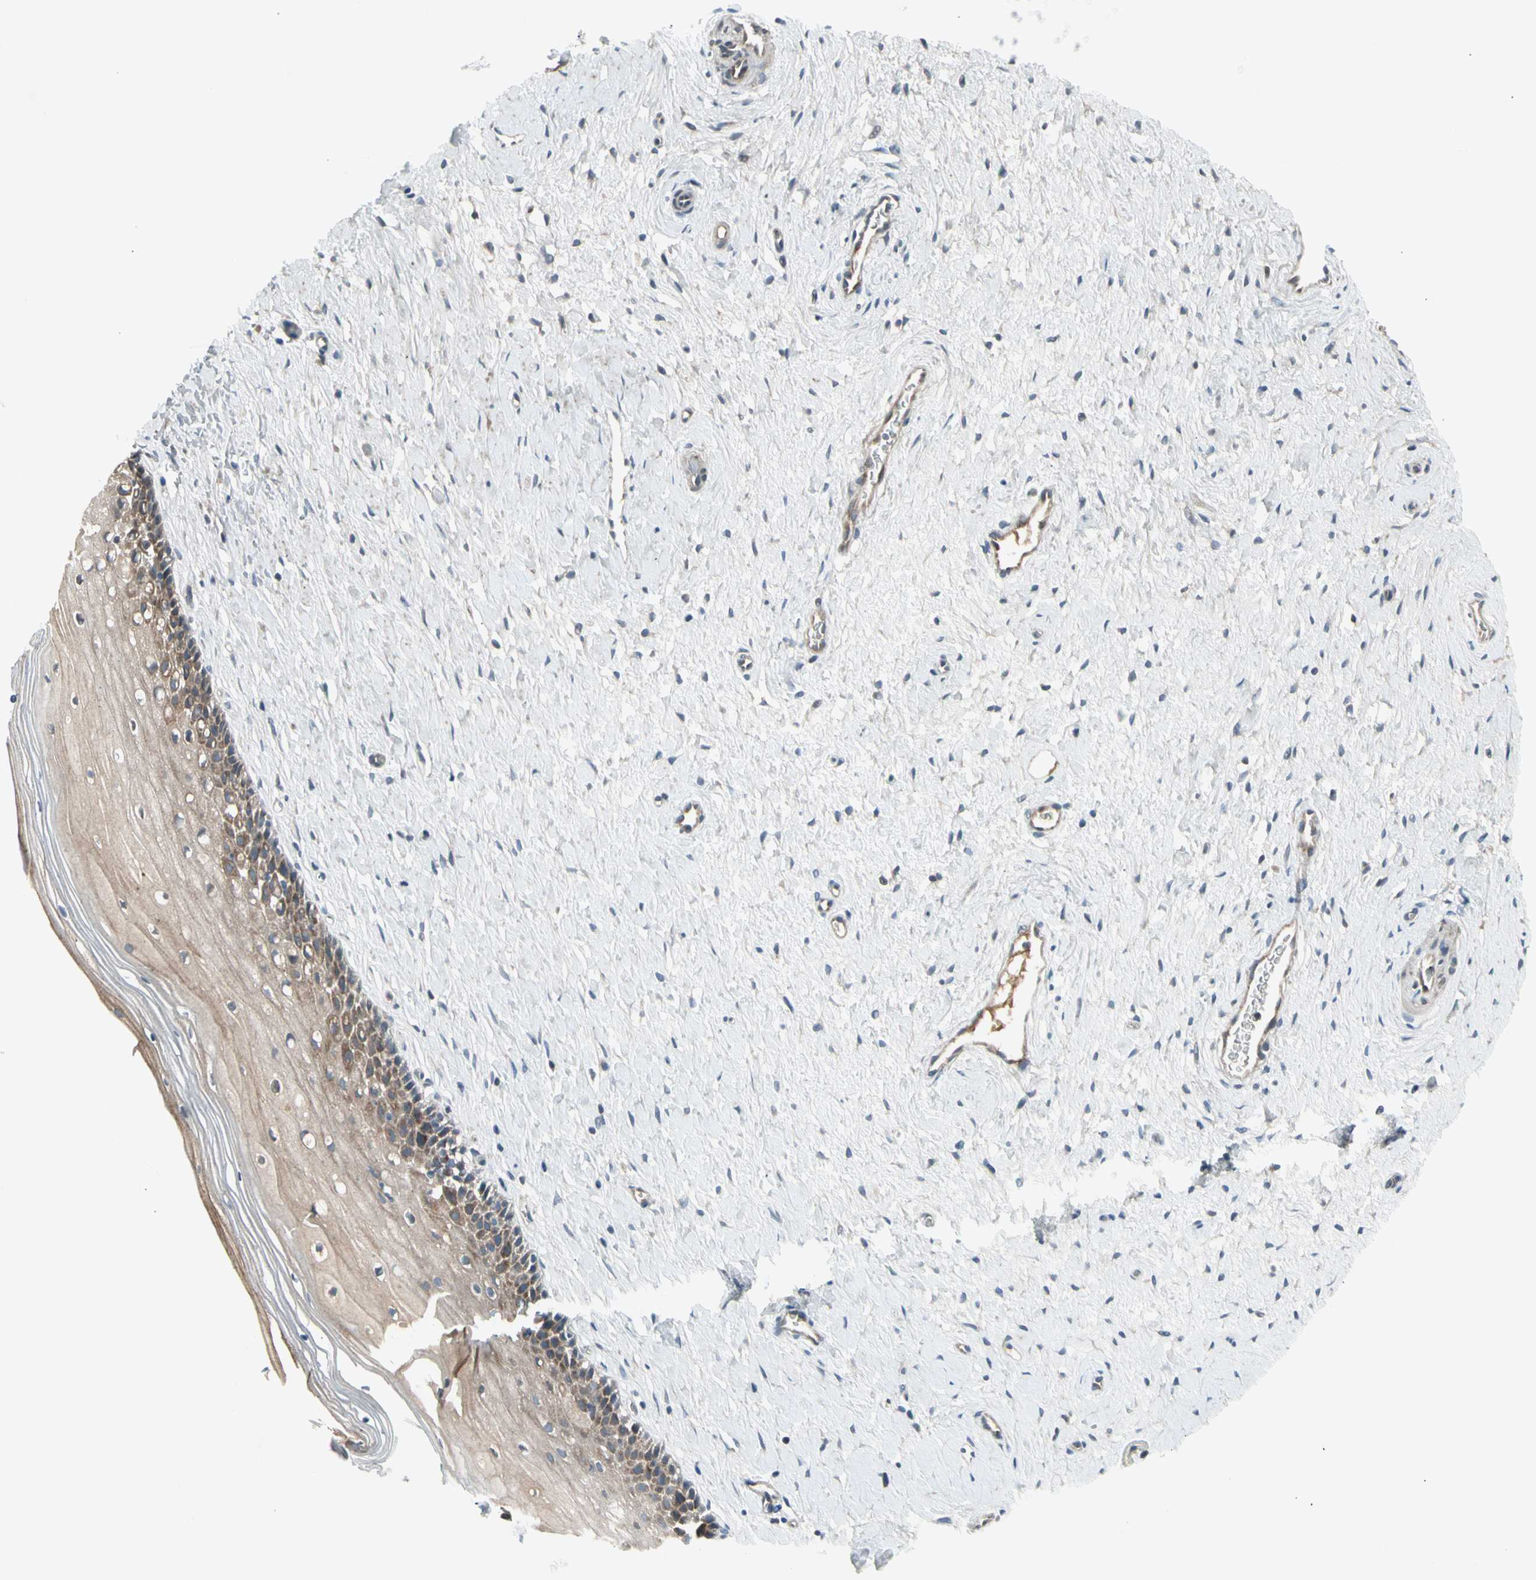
{"staining": {"intensity": "moderate", "quantity": ">75%", "location": "cytoplasmic/membranous"}, "tissue": "cervix", "cell_type": "Glandular cells", "image_type": "normal", "snomed": [{"axis": "morphology", "description": "Normal tissue, NOS"}, {"axis": "topography", "description": "Cervix"}], "caption": "A medium amount of moderate cytoplasmic/membranous staining is seen in about >75% of glandular cells in normal cervix.", "gene": "PANK2", "patient": {"sex": "female", "age": 39}}